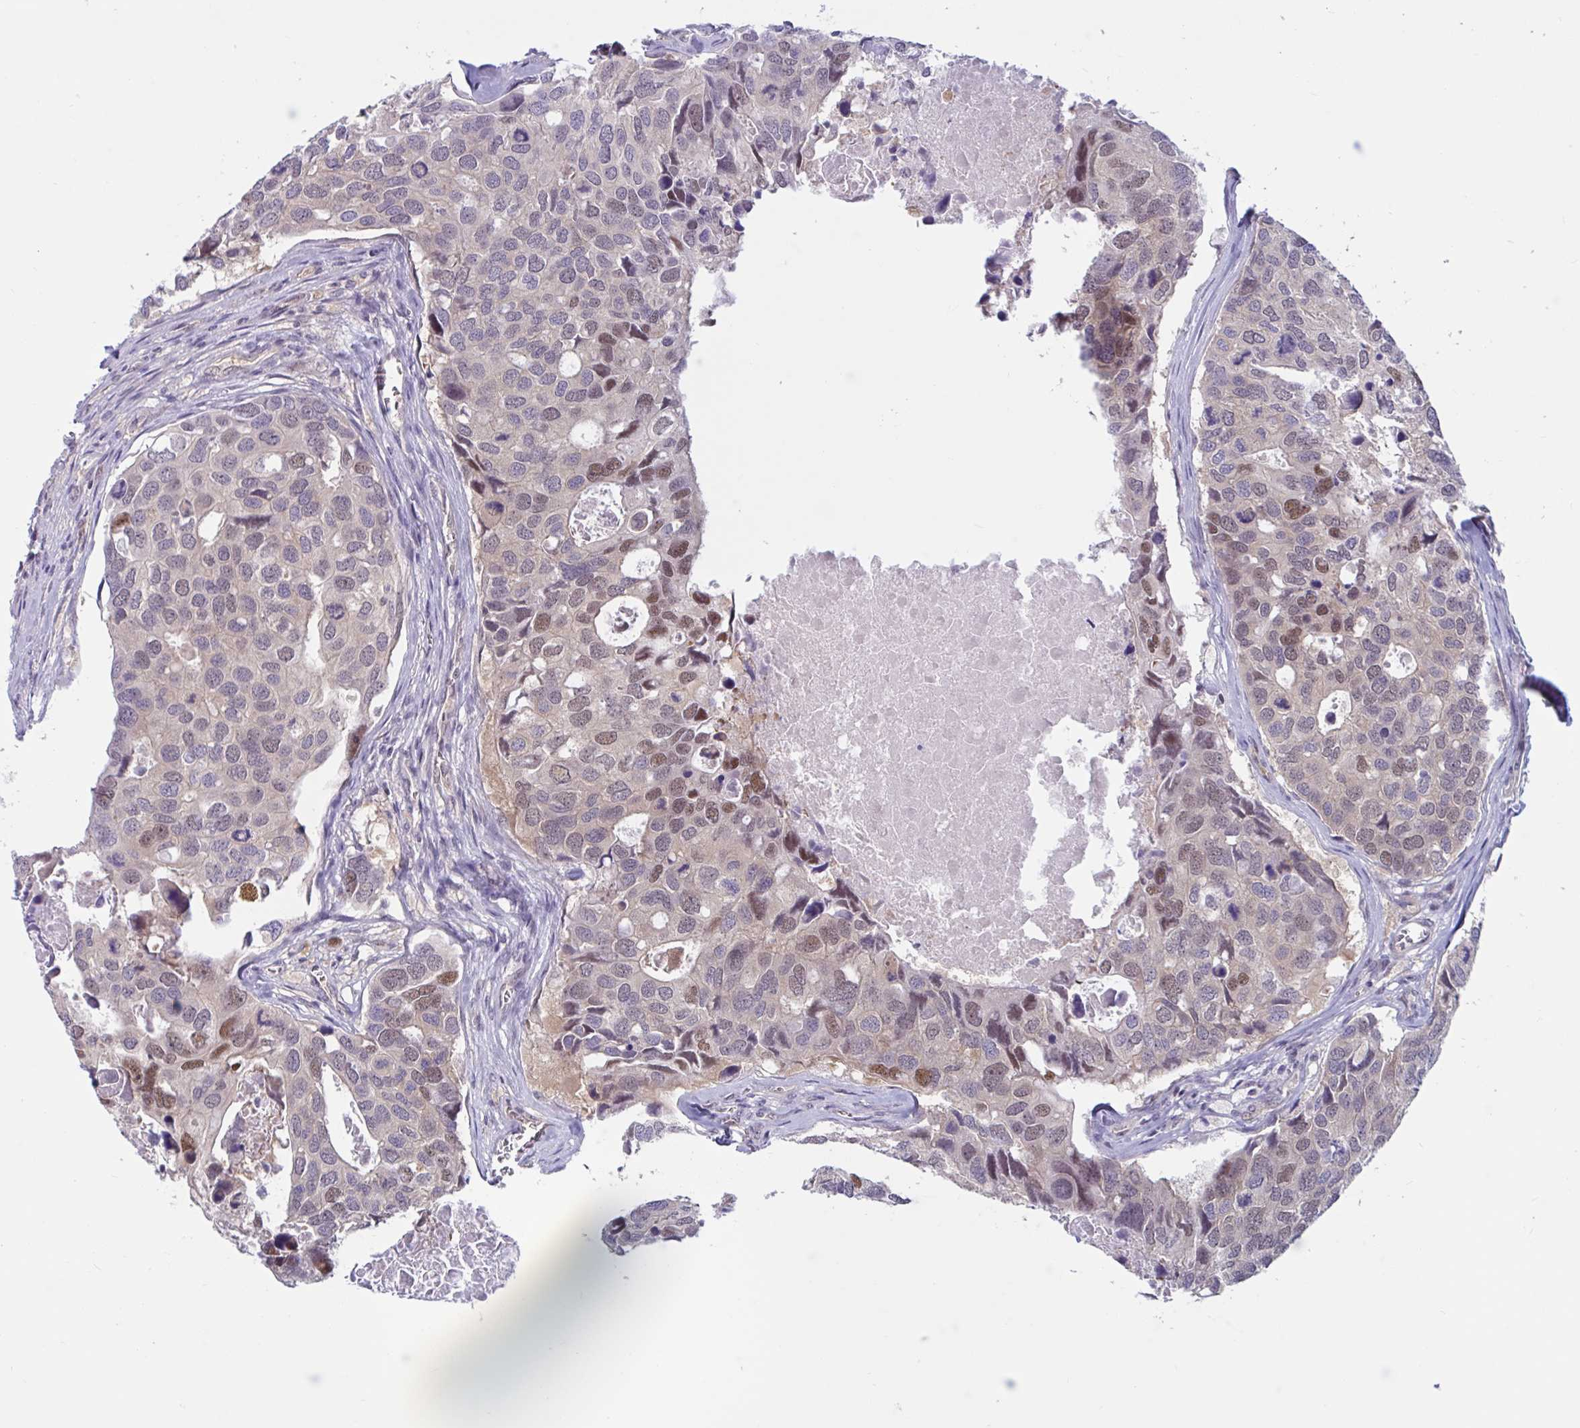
{"staining": {"intensity": "moderate", "quantity": "<25%", "location": "nuclear"}, "tissue": "breast cancer", "cell_type": "Tumor cells", "image_type": "cancer", "snomed": [{"axis": "morphology", "description": "Duct carcinoma"}, {"axis": "topography", "description": "Breast"}], "caption": "Moderate nuclear staining is identified in about <25% of tumor cells in breast infiltrating ductal carcinoma. (DAB IHC with brightfield microscopy, high magnification).", "gene": "TSN", "patient": {"sex": "female", "age": 83}}